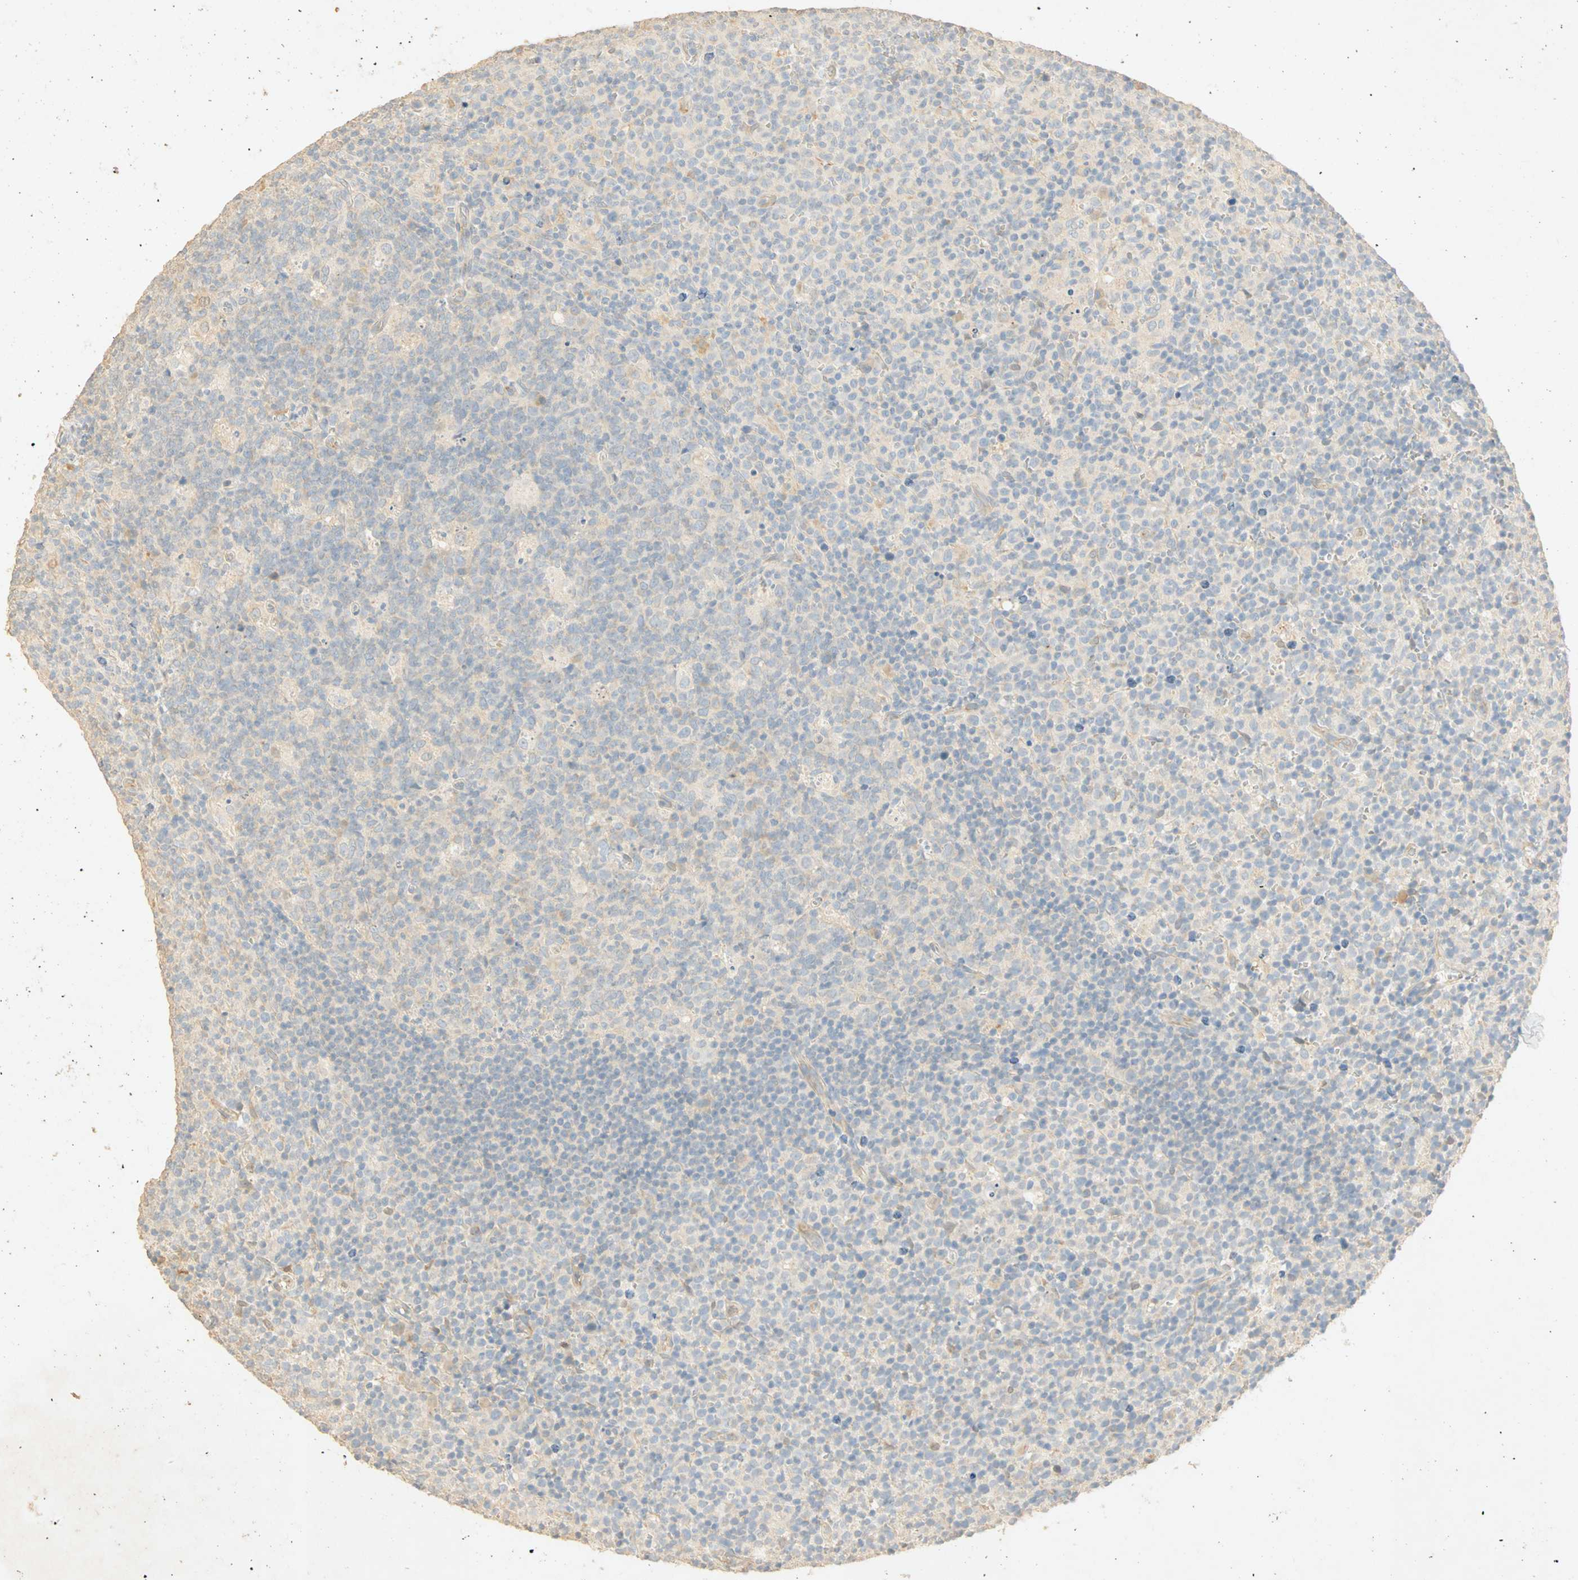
{"staining": {"intensity": "negative", "quantity": "none", "location": "none"}, "tissue": "lymph node", "cell_type": "Germinal center cells", "image_type": "normal", "snomed": [{"axis": "morphology", "description": "Normal tissue, NOS"}, {"axis": "morphology", "description": "Inflammation, NOS"}, {"axis": "topography", "description": "Lymph node"}], "caption": "A photomicrograph of human lymph node is negative for staining in germinal center cells. (Stains: DAB (3,3'-diaminobenzidine) immunohistochemistry (IHC) with hematoxylin counter stain, Microscopy: brightfield microscopy at high magnification).", "gene": "SELENBP1", "patient": {"sex": "male", "age": 55}}